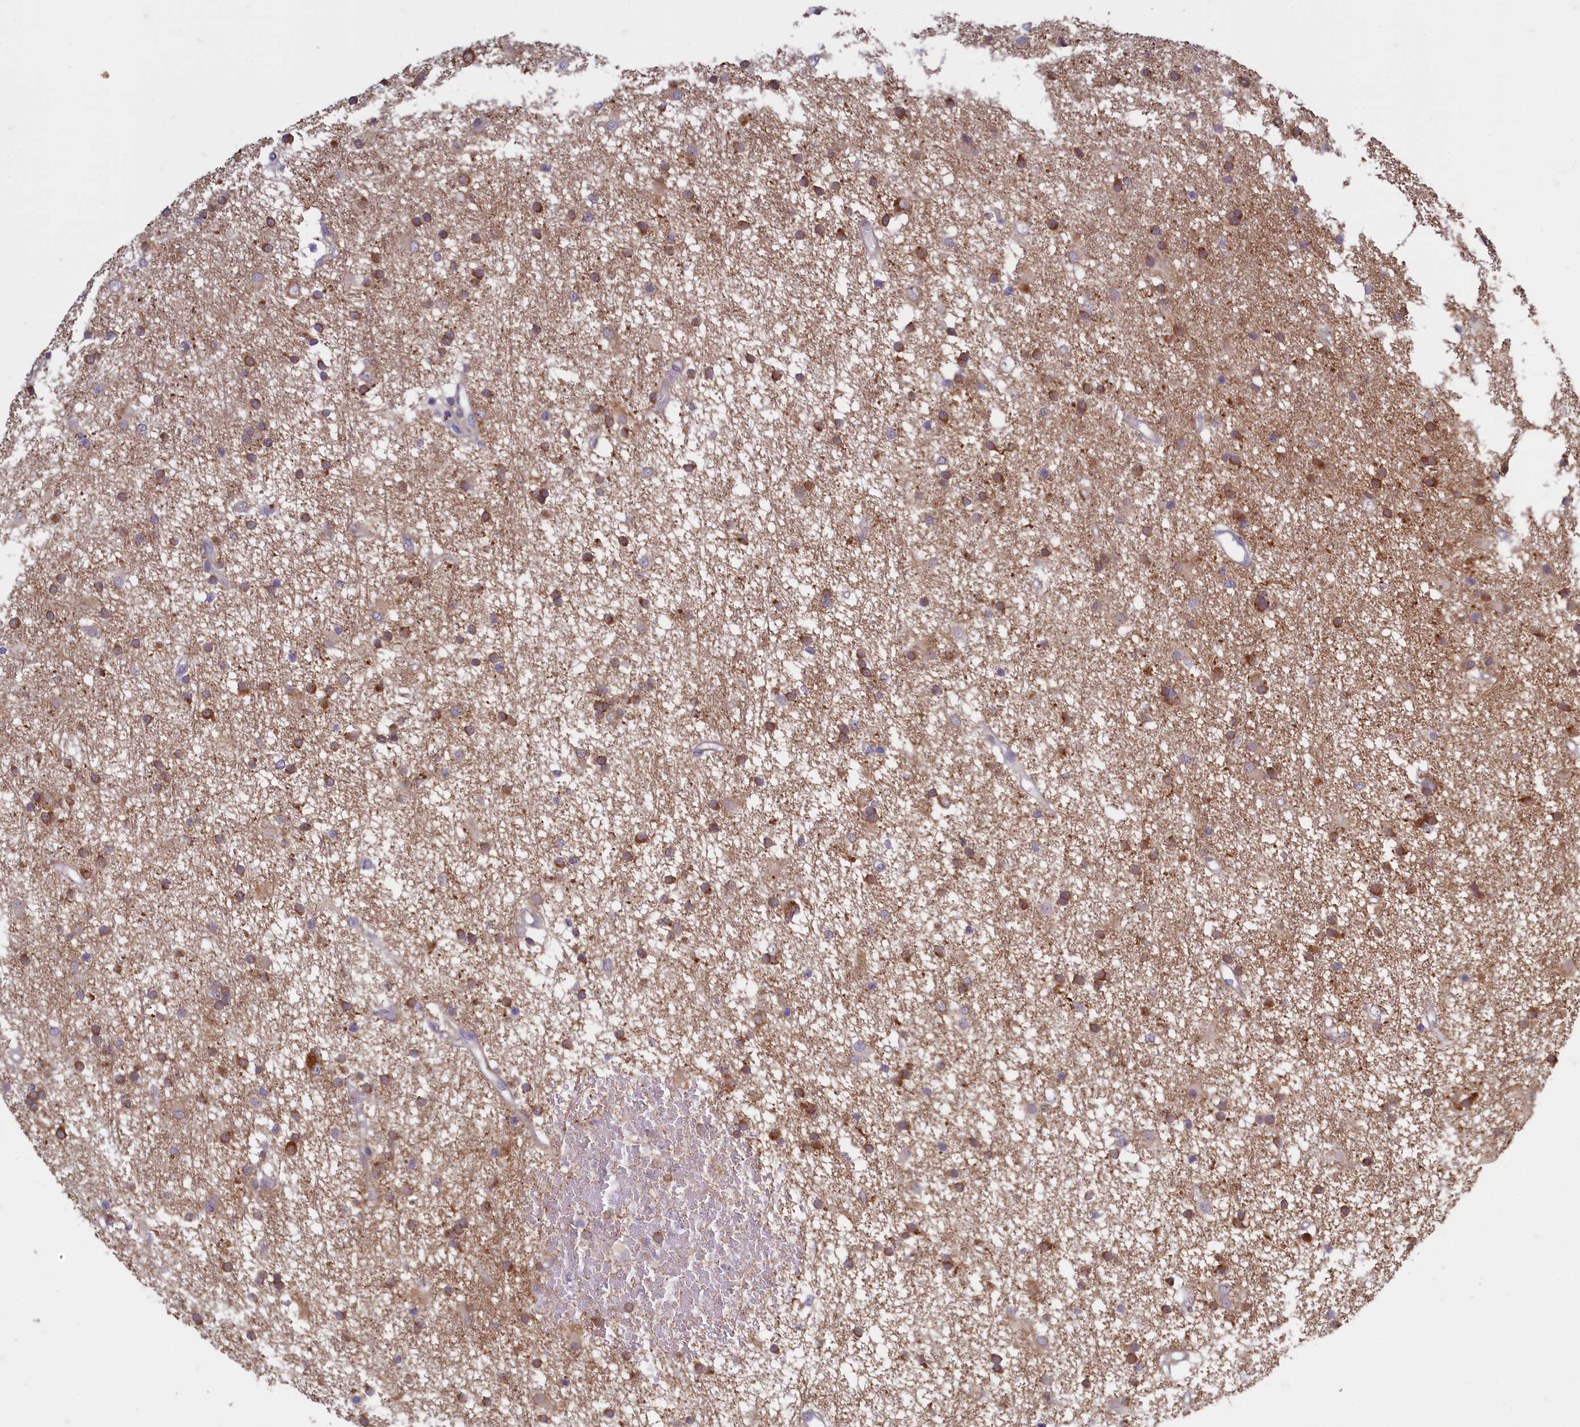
{"staining": {"intensity": "strong", "quantity": "25%-75%", "location": "cytoplasmic/membranous"}, "tissue": "glioma", "cell_type": "Tumor cells", "image_type": "cancer", "snomed": [{"axis": "morphology", "description": "Glioma, malignant, High grade"}, {"axis": "topography", "description": "Brain"}], "caption": "The micrograph exhibits staining of malignant high-grade glioma, revealing strong cytoplasmic/membranous protein expression (brown color) within tumor cells.", "gene": "MAP1LC3A", "patient": {"sex": "male", "age": 77}}